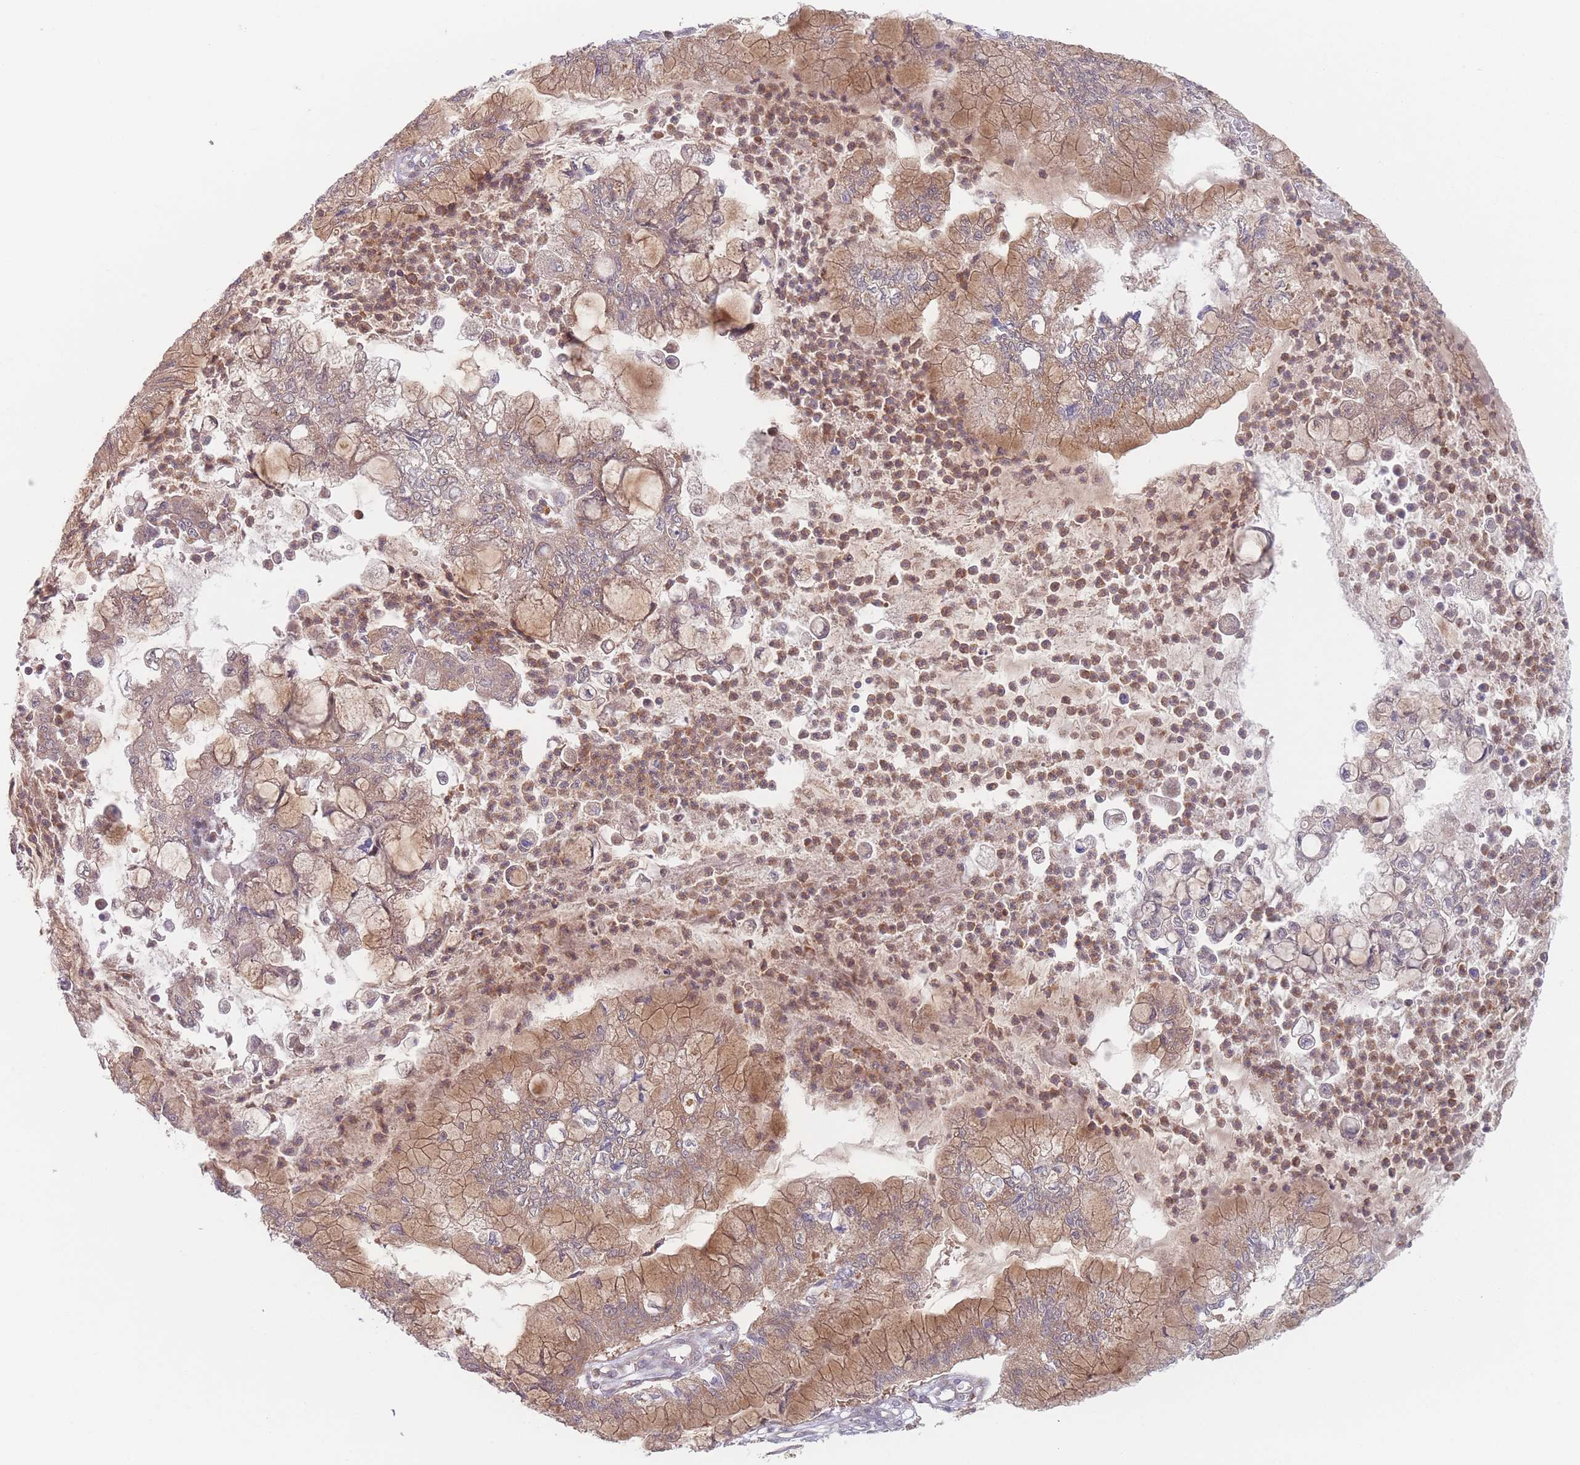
{"staining": {"intensity": "moderate", "quantity": ">75%", "location": "cytoplasmic/membranous"}, "tissue": "pancreatic cancer", "cell_type": "Tumor cells", "image_type": "cancer", "snomed": [{"axis": "morphology", "description": "Adenocarcinoma, NOS"}, {"axis": "topography", "description": "Pancreas"}], "caption": "A brown stain labels moderate cytoplasmic/membranous expression of a protein in human pancreatic cancer tumor cells.", "gene": "PPM1A", "patient": {"sex": "male", "age": 73}}